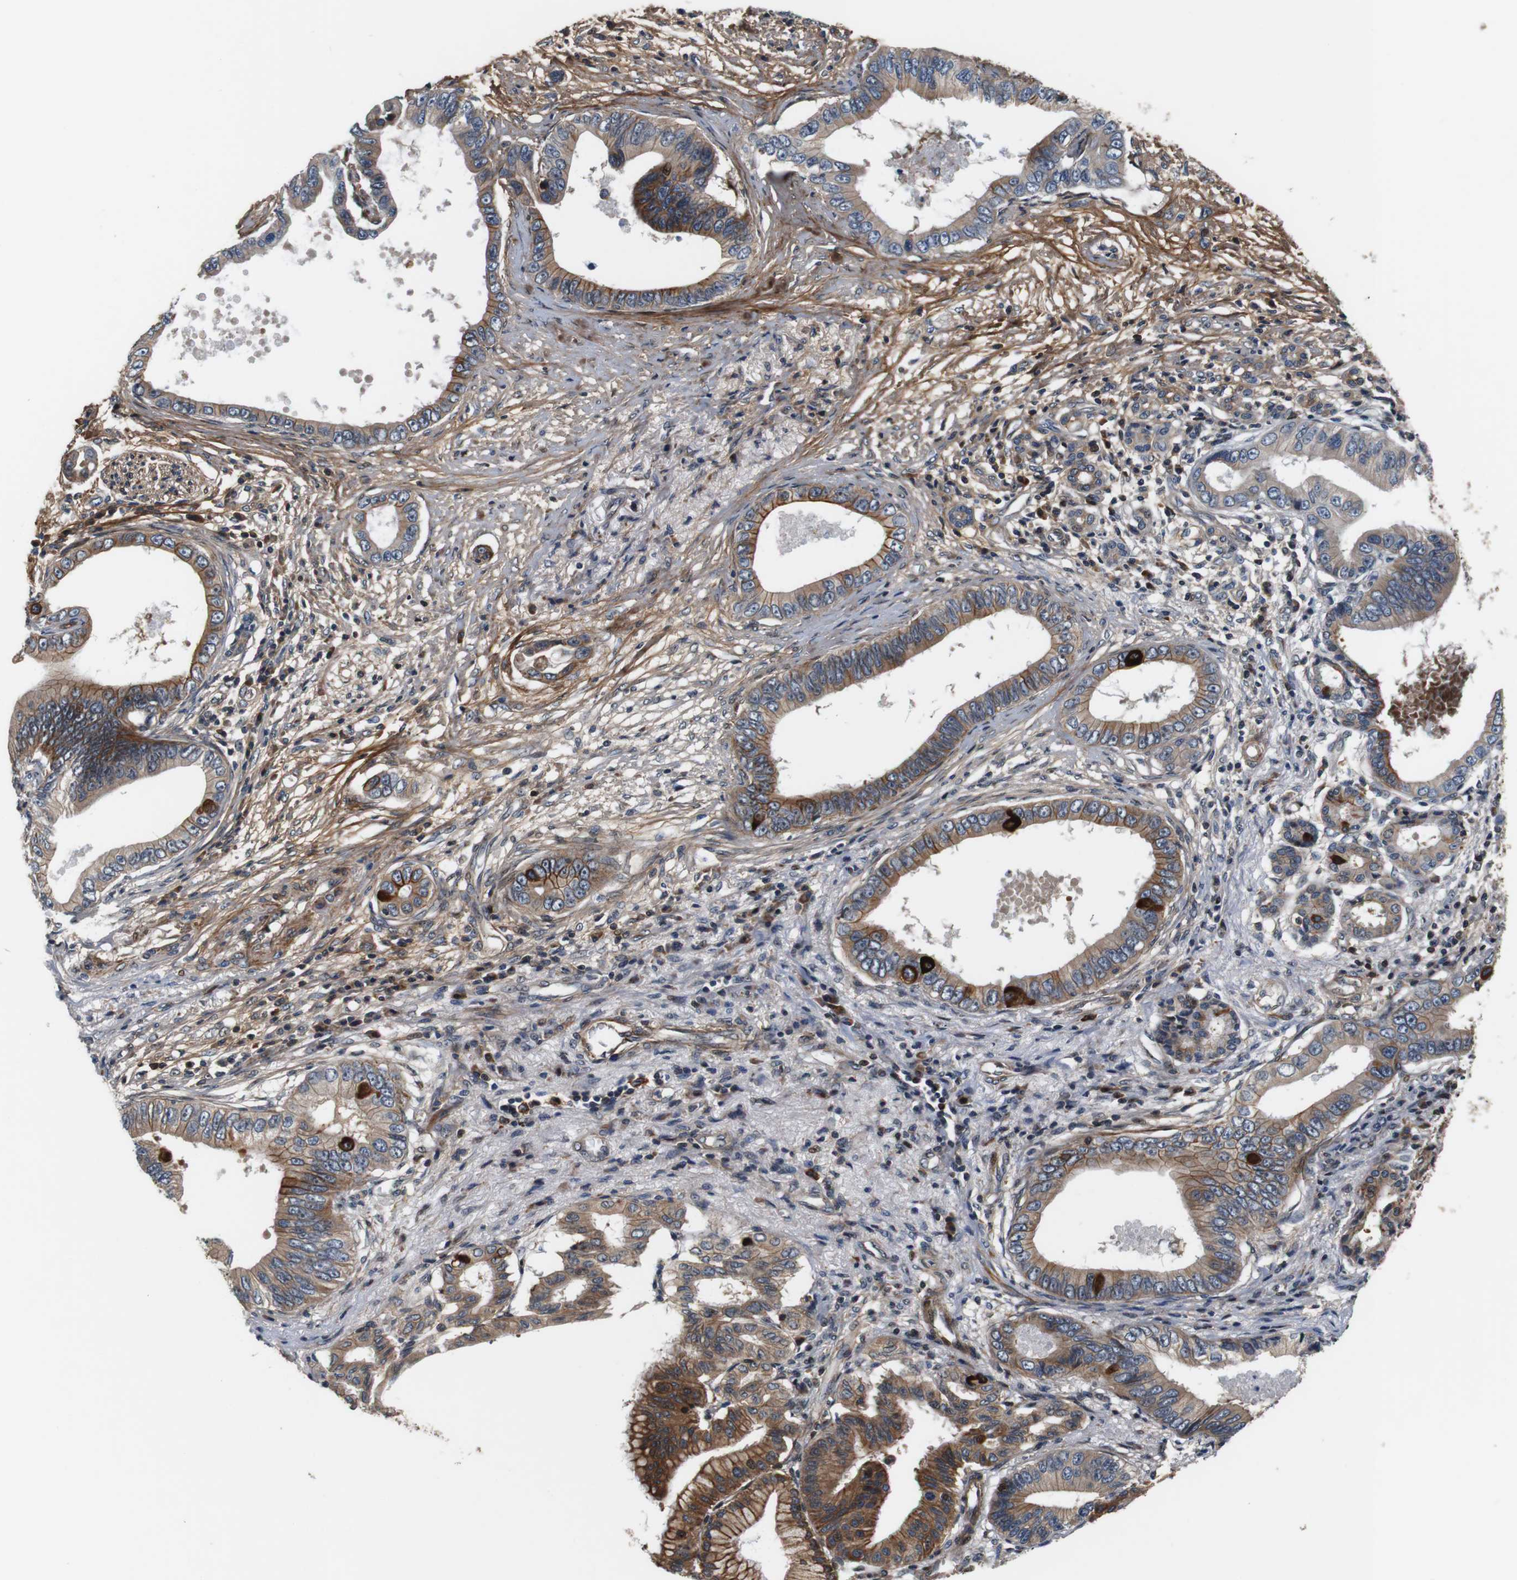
{"staining": {"intensity": "moderate", "quantity": ">75%", "location": "cytoplasmic/membranous"}, "tissue": "pancreatic cancer", "cell_type": "Tumor cells", "image_type": "cancer", "snomed": [{"axis": "morphology", "description": "Adenocarcinoma, NOS"}, {"axis": "topography", "description": "Pancreas"}], "caption": "Immunohistochemistry (IHC) micrograph of neoplastic tissue: human adenocarcinoma (pancreatic) stained using IHC displays medium levels of moderate protein expression localized specifically in the cytoplasmic/membranous of tumor cells, appearing as a cytoplasmic/membranous brown color.", "gene": "LRP4", "patient": {"sex": "male", "age": 77}}